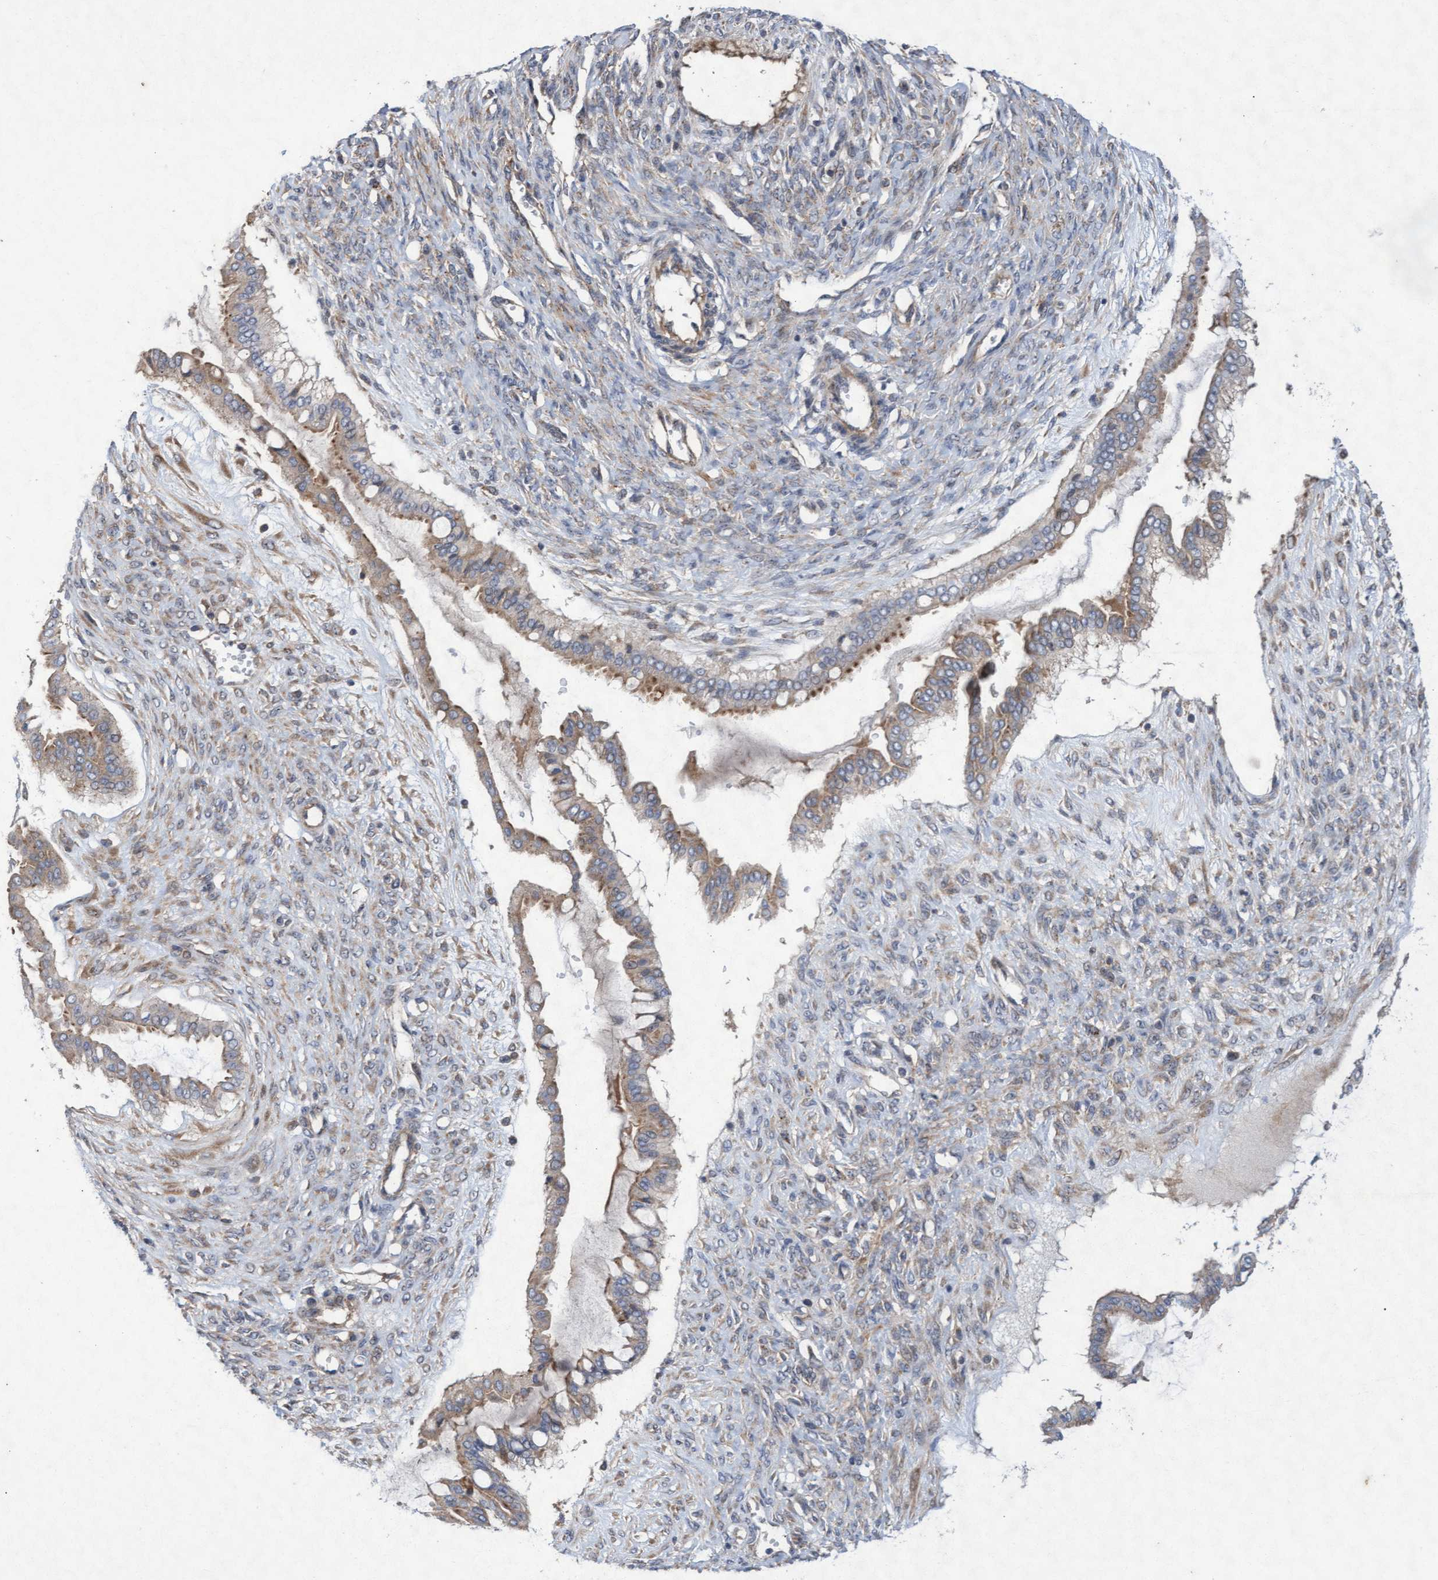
{"staining": {"intensity": "weak", "quantity": ">75%", "location": "cytoplasmic/membranous"}, "tissue": "ovarian cancer", "cell_type": "Tumor cells", "image_type": "cancer", "snomed": [{"axis": "morphology", "description": "Cystadenocarcinoma, mucinous, NOS"}, {"axis": "topography", "description": "Ovary"}], "caption": "Ovarian cancer tissue displays weak cytoplasmic/membranous positivity in about >75% of tumor cells", "gene": "ABCF2", "patient": {"sex": "female", "age": 73}}